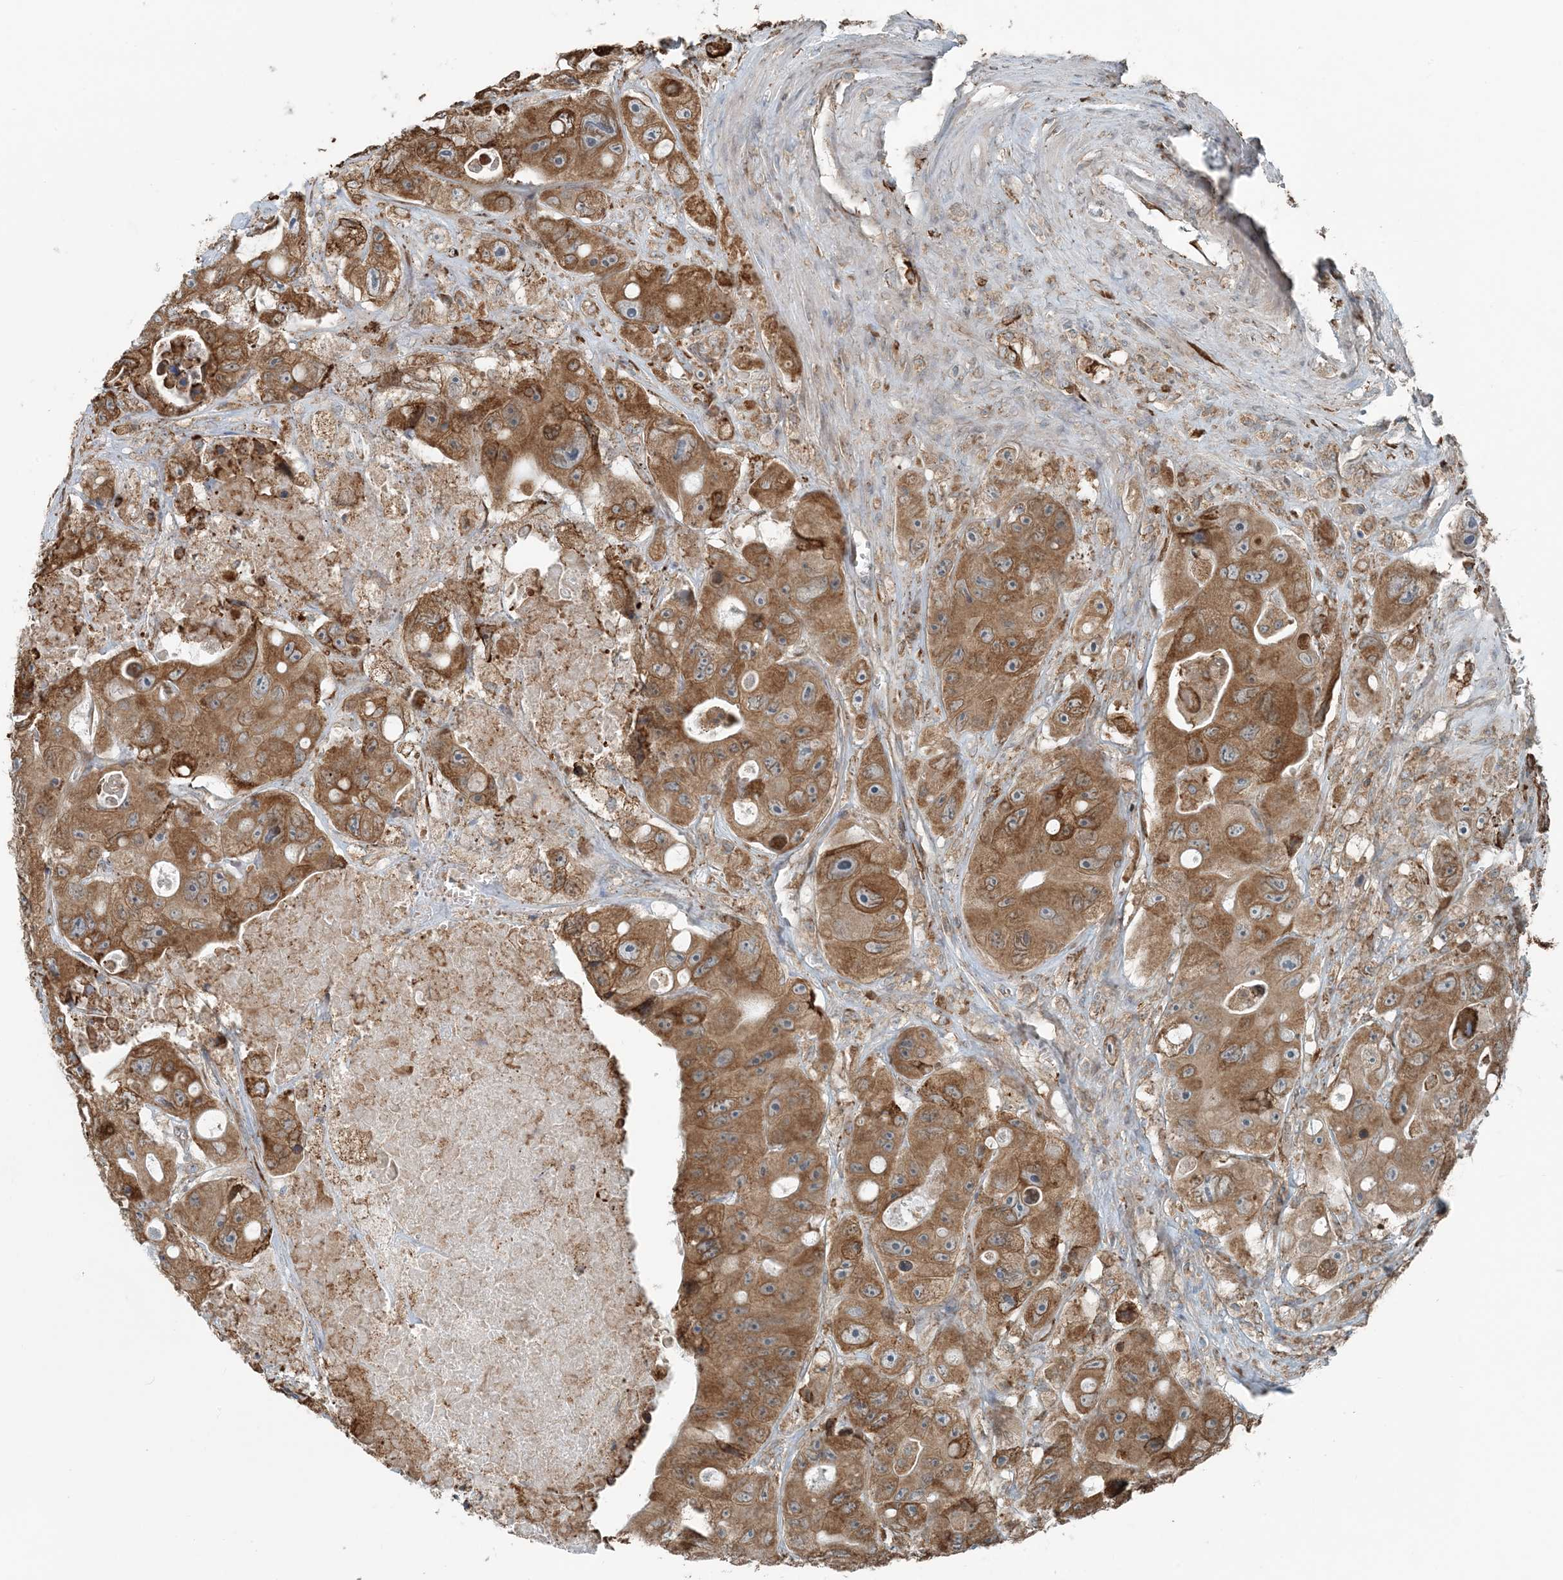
{"staining": {"intensity": "moderate", "quantity": ">75%", "location": "cytoplasmic/membranous"}, "tissue": "colorectal cancer", "cell_type": "Tumor cells", "image_type": "cancer", "snomed": [{"axis": "morphology", "description": "Adenocarcinoma, NOS"}, {"axis": "topography", "description": "Colon"}], "caption": "Immunohistochemistry (DAB) staining of human colorectal cancer (adenocarcinoma) demonstrates moderate cytoplasmic/membranous protein expression in approximately >75% of tumor cells.", "gene": "CERKL", "patient": {"sex": "female", "age": 46}}